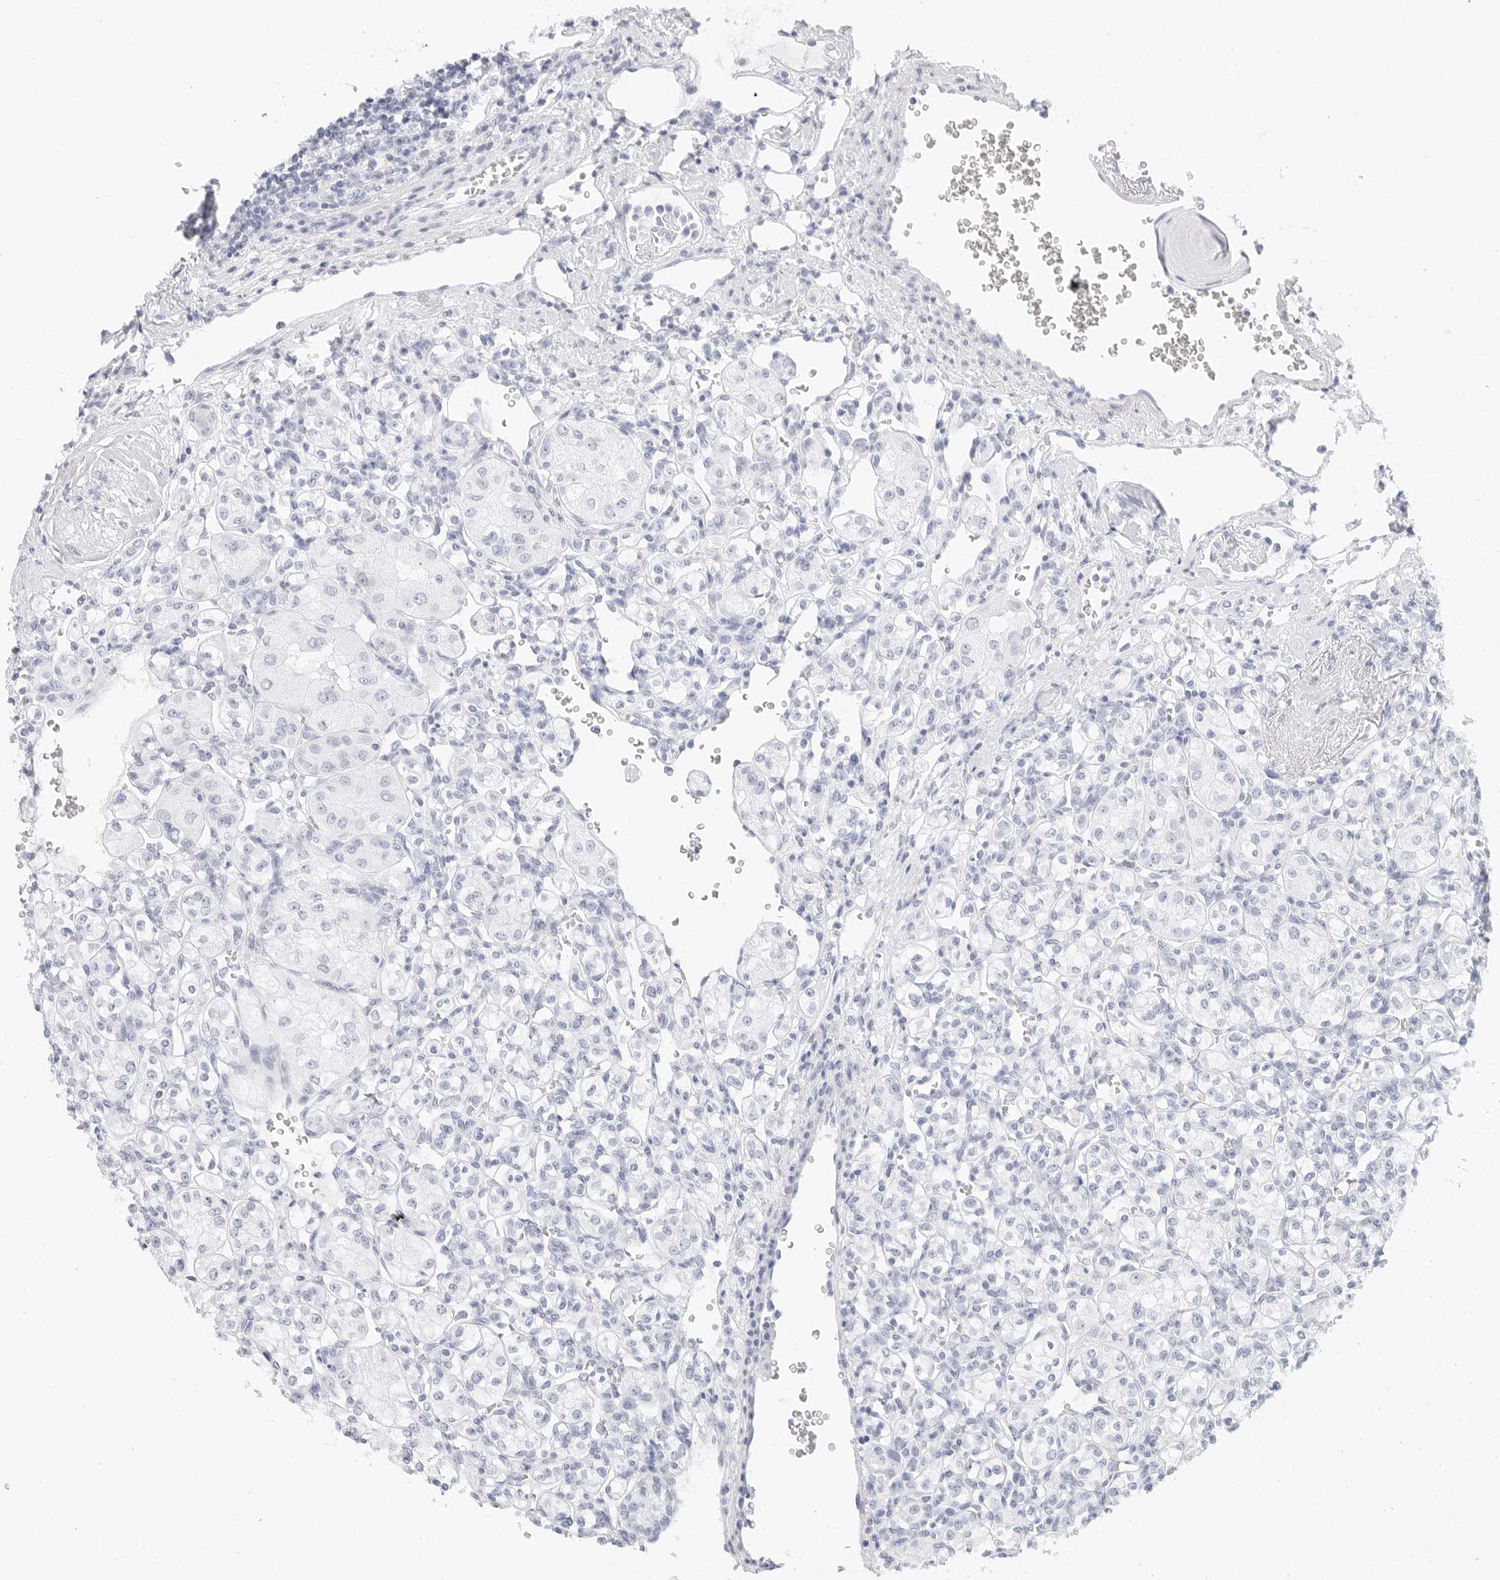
{"staining": {"intensity": "negative", "quantity": "none", "location": "none"}, "tissue": "renal cancer", "cell_type": "Tumor cells", "image_type": "cancer", "snomed": [{"axis": "morphology", "description": "Adenocarcinoma, NOS"}, {"axis": "topography", "description": "Kidney"}], "caption": "This is an immunohistochemistry histopathology image of renal cancer. There is no positivity in tumor cells.", "gene": "TFF2", "patient": {"sex": "male", "age": 77}}